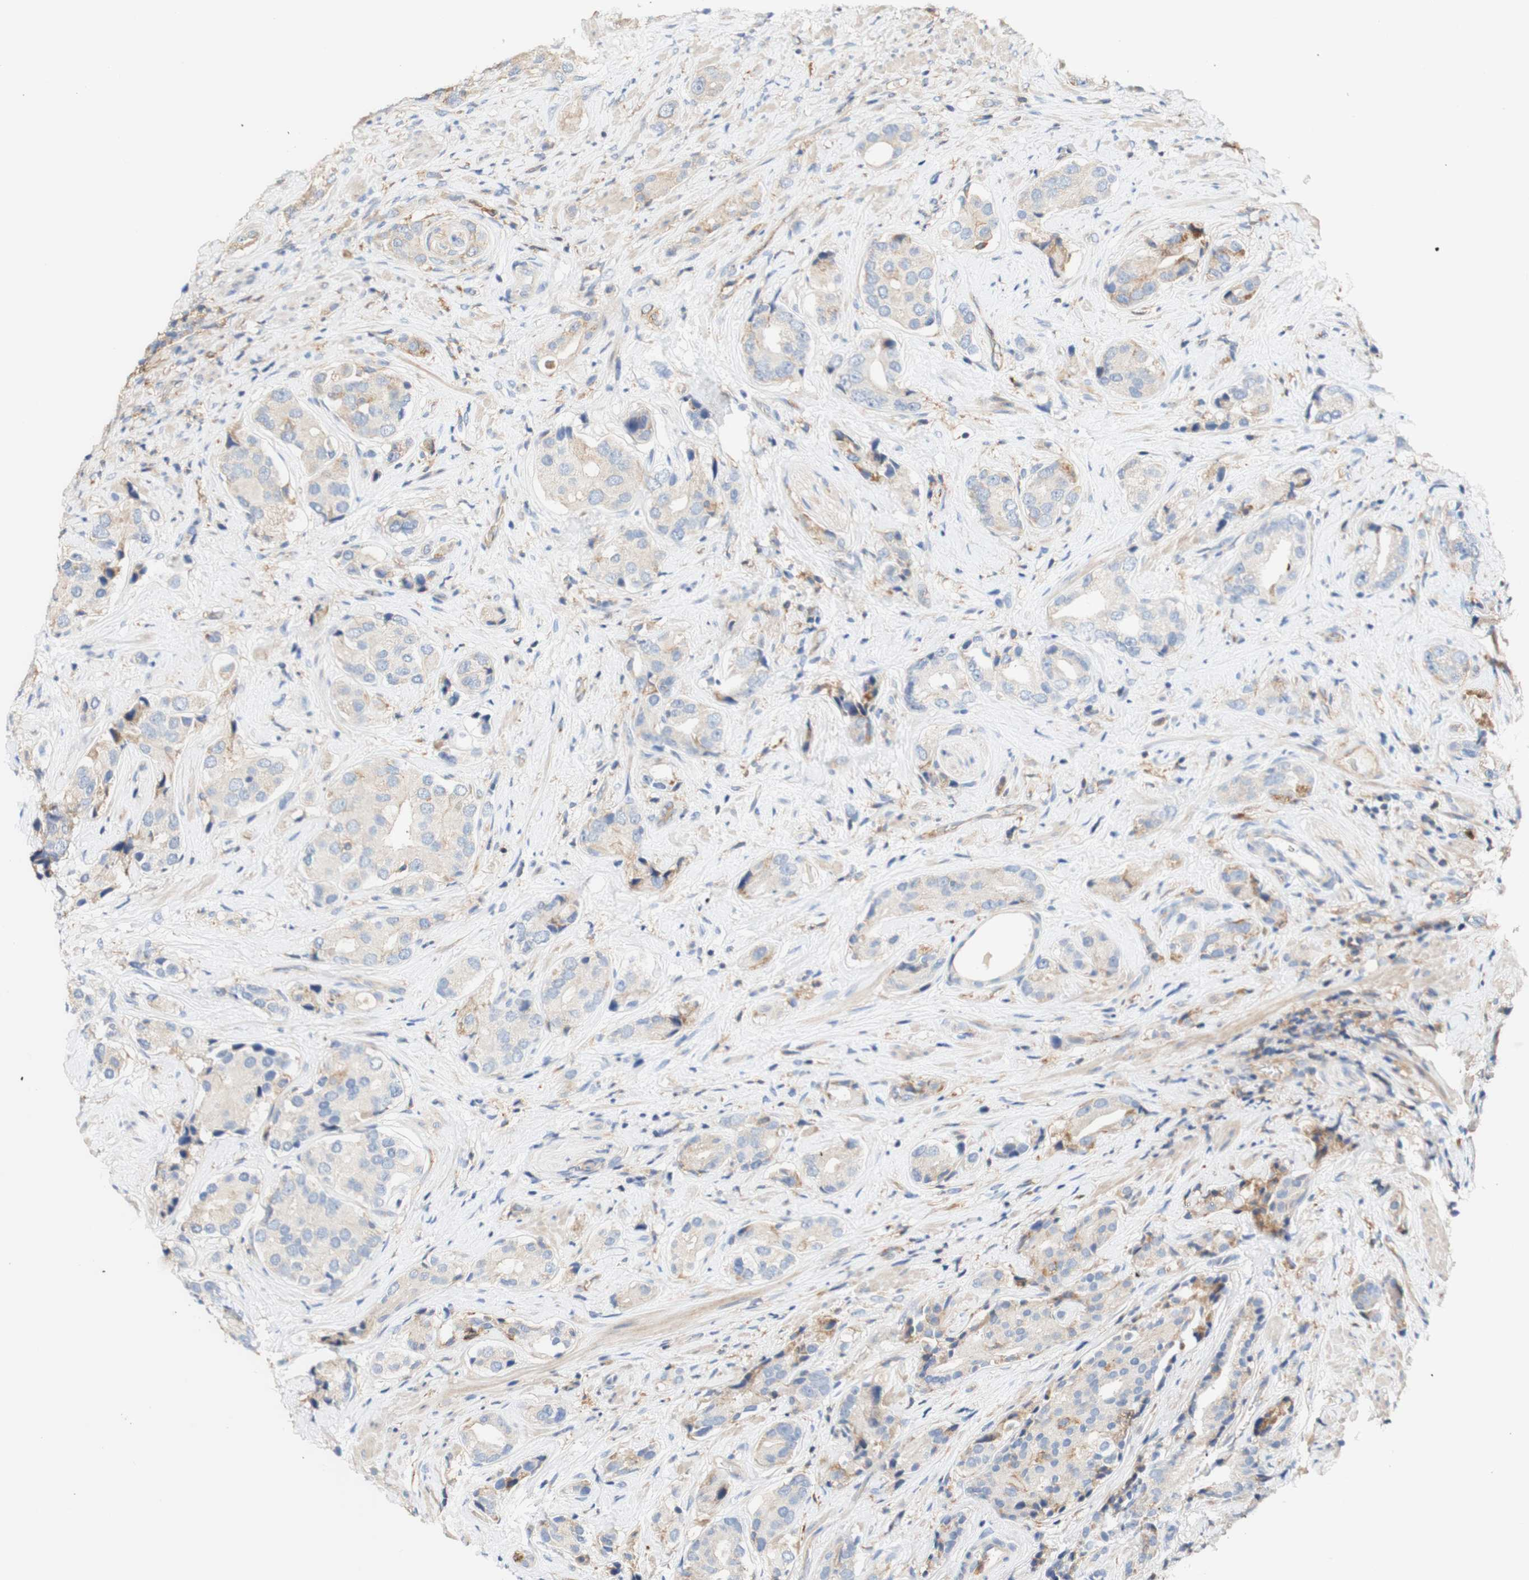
{"staining": {"intensity": "weak", "quantity": "25%-75%", "location": "cytoplasmic/membranous"}, "tissue": "prostate cancer", "cell_type": "Tumor cells", "image_type": "cancer", "snomed": [{"axis": "morphology", "description": "Adenocarcinoma, High grade"}, {"axis": "topography", "description": "Prostate"}], "caption": "Immunohistochemistry histopathology image of neoplastic tissue: high-grade adenocarcinoma (prostate) stained using IHC demonstrates low levels of weak protein expression localized specifically in the cytoplasmic/membranous of tumor cells, appearing as a cytoplasmic/membranous brown color.", "gene": "PCDH7", "patient": {"sex": "male", "age": 71}}